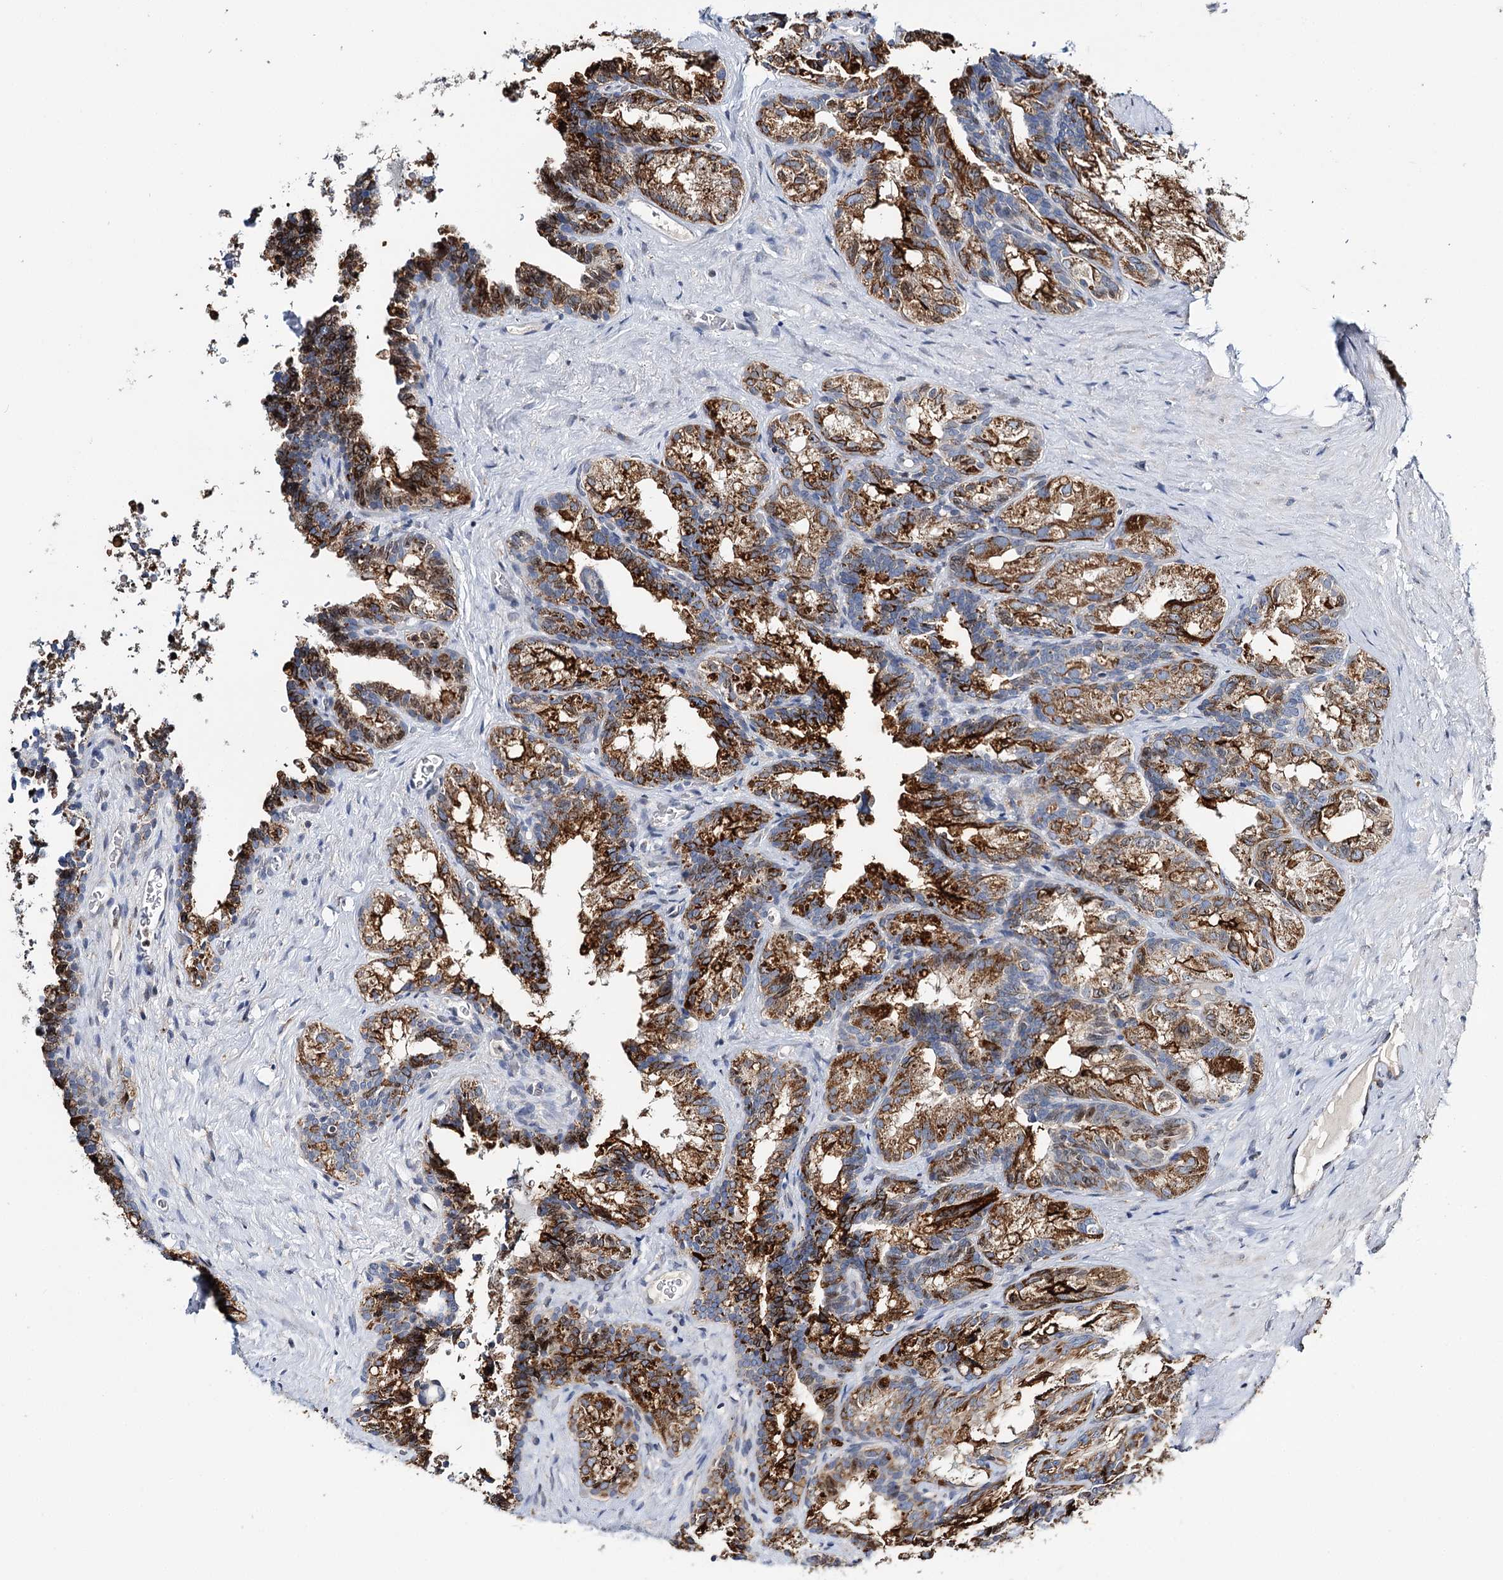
{"staining": {"intensity": "strong", "quantity": "25%-75%", "location": "cytoplasmic/membranous"}, "tissue": "seminal vesicle", "cell_type": "Glandular cells", "image_type": "normal", "snomed": [{"axis": "morphology", "description": "Normal tissue, NOS"}, {"axis": "topography", "description": "Seminal veicle"}], "caption": "Immunohistochemistry image of benign seminal vesicle stained for a protein (brown), which shows high levels of strong cytoplasmic/membranous expression in about 25%-75% of glandular cells.", "gene": "CFAP46", "patient": {"sex": "male", "age": 60}}